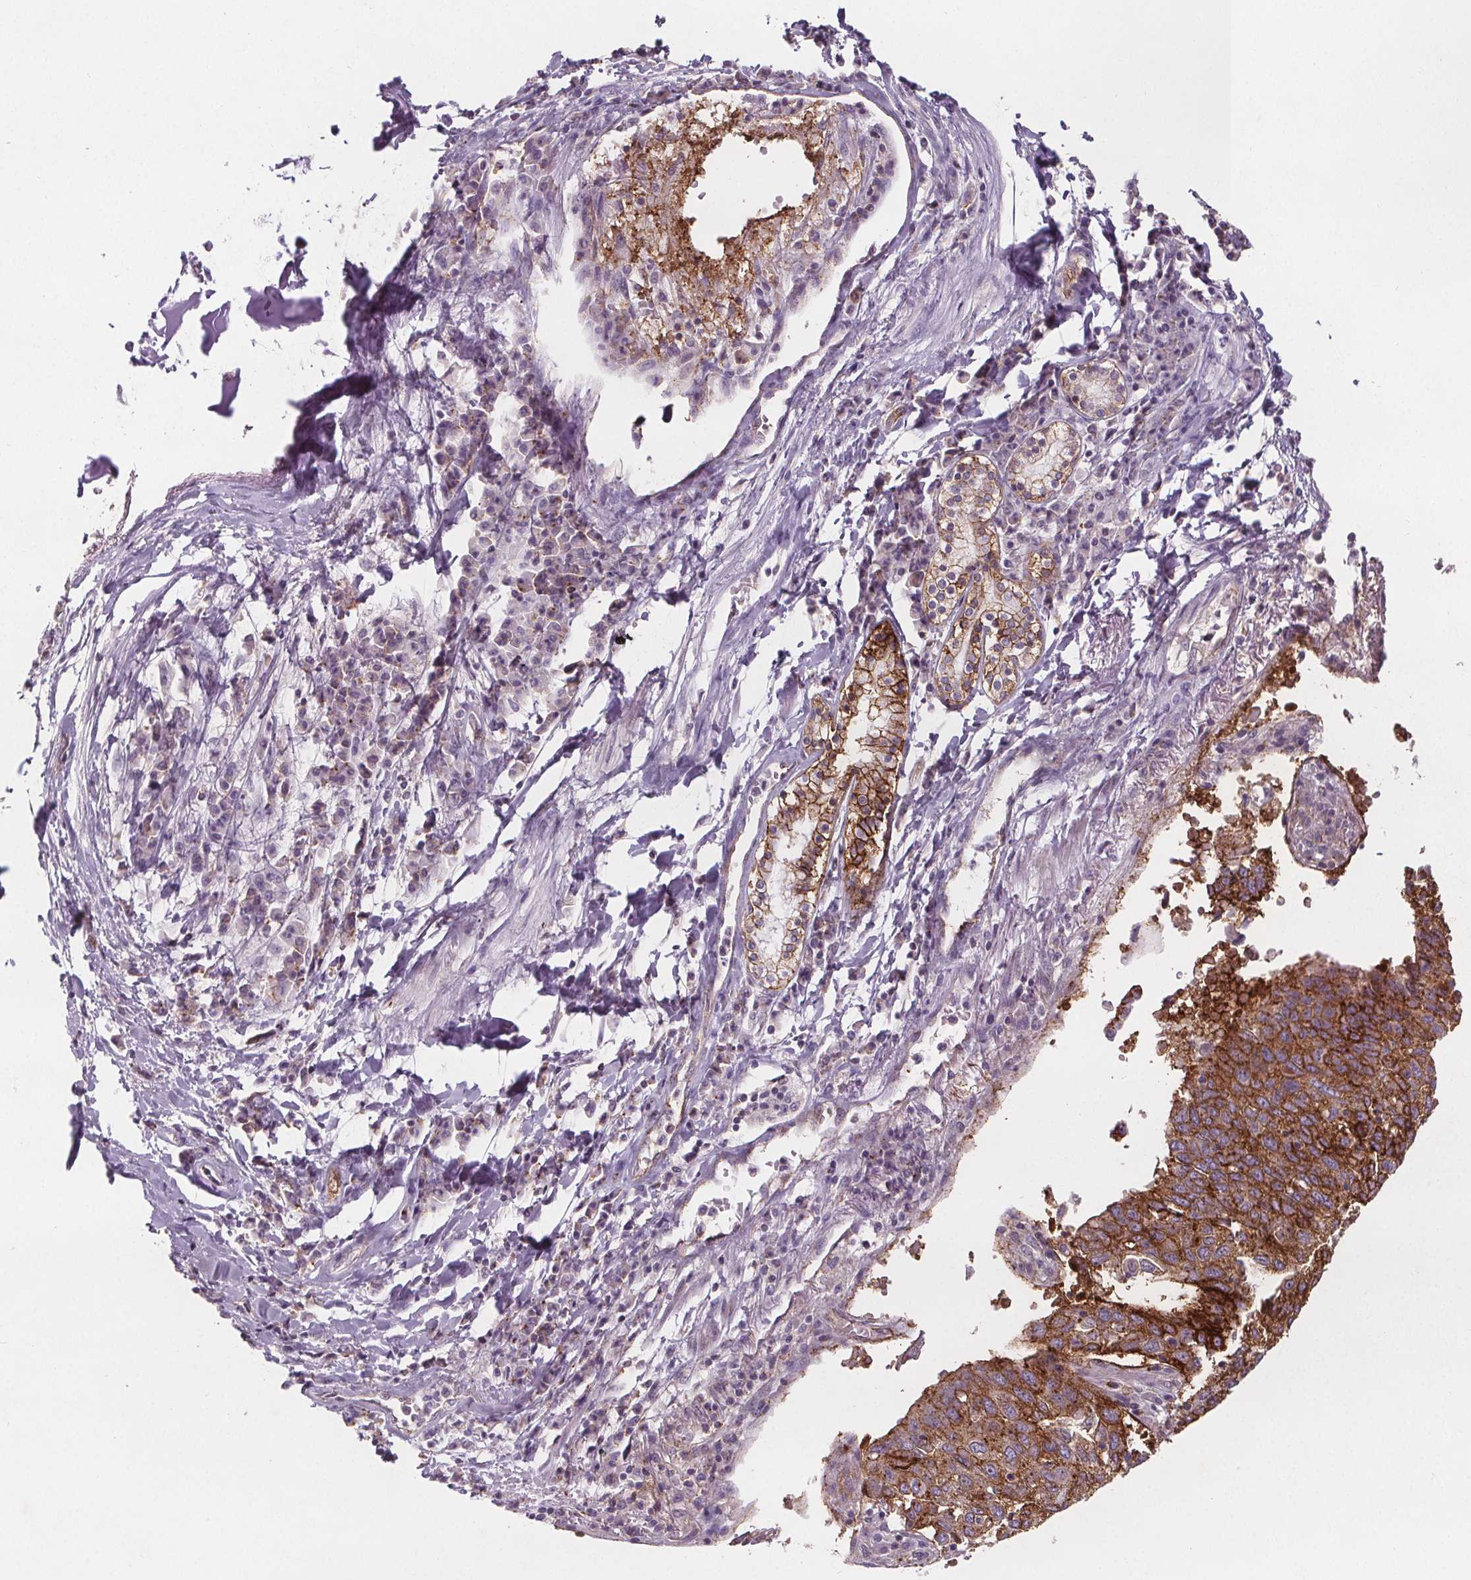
{"staining": {"intensity": "strong", "quantity": ">75%", "location": "cytoplasmic/membranous"}, "tissue": "lung cancer", "cell_type": "Tumor cells", "image_type": "cancer", "snomed": [{"axis": "morphology", "description": "Squamous cell carcinoma, NOS"}, {"axis": "topography", "description": "Lung"}], "caption": "Immunohistochemistry (IHC) of human lung cancer reveals high levels of strong cytoplasmic/membranous expression in approximately >75% of tumor cells.", "gene": "ATP1A1", "patient": {"sex": "male", "age": 73}}